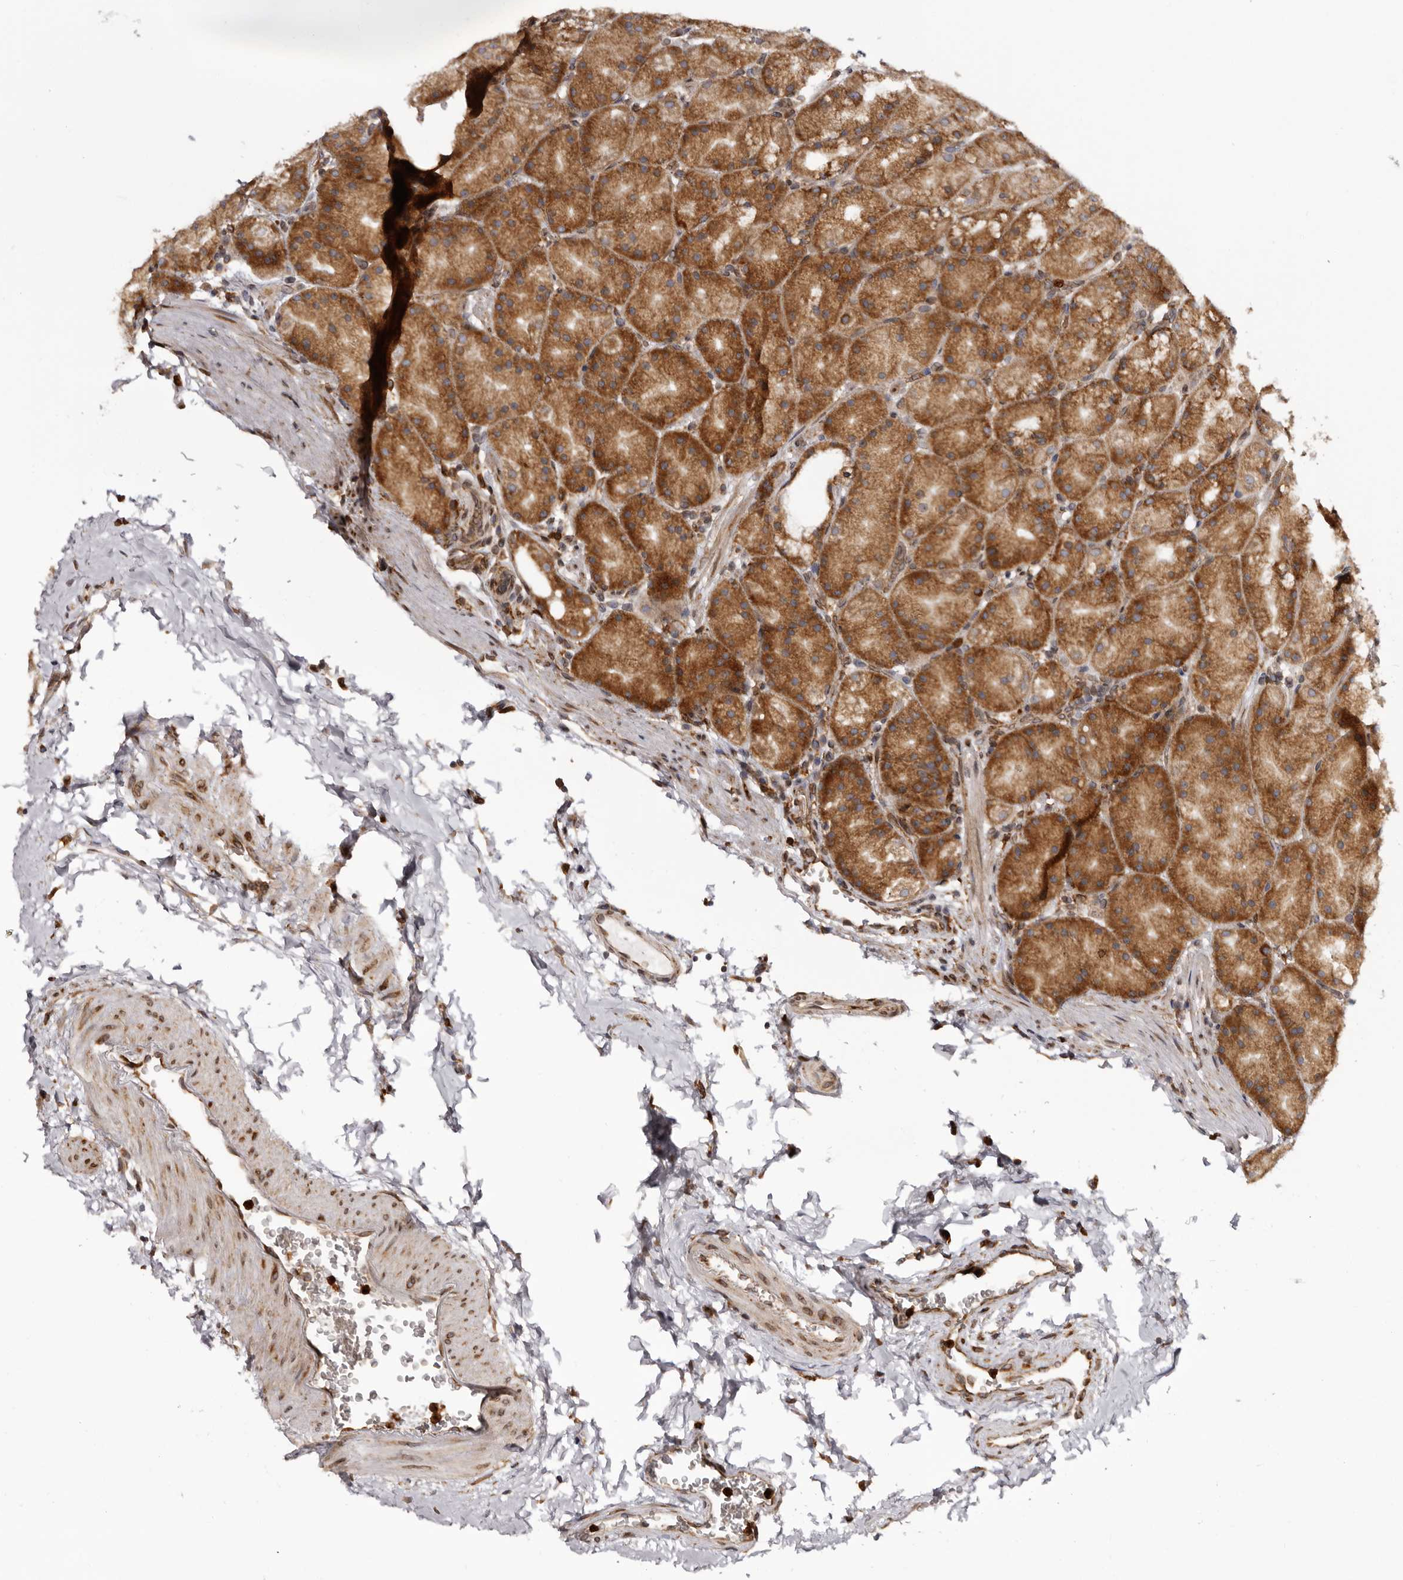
{"staining": {"intensity": "moderate", "quantity": ">75%", "location": "cytoplasmic/membranous"}, "tissue": "stomach", "cell_type": "Glandular cells", "image_type": "normal", "snomed": [{"axis": "morphology", "description": "Normal tissue, NOS"}, {"axis": "topography", "description": "Stomach, upper"}, {"axis": "topography", "description": "Stomach"}], "caption": "An immunohistochemistry (IHC) image of normal tissue is shown. Protein staining in brown highlights moderate cytoplasmic/membranous positivity in stomach within glandular cells.", "gene": "C4orf3", "patient": {"sex": "male", "age": 48}}